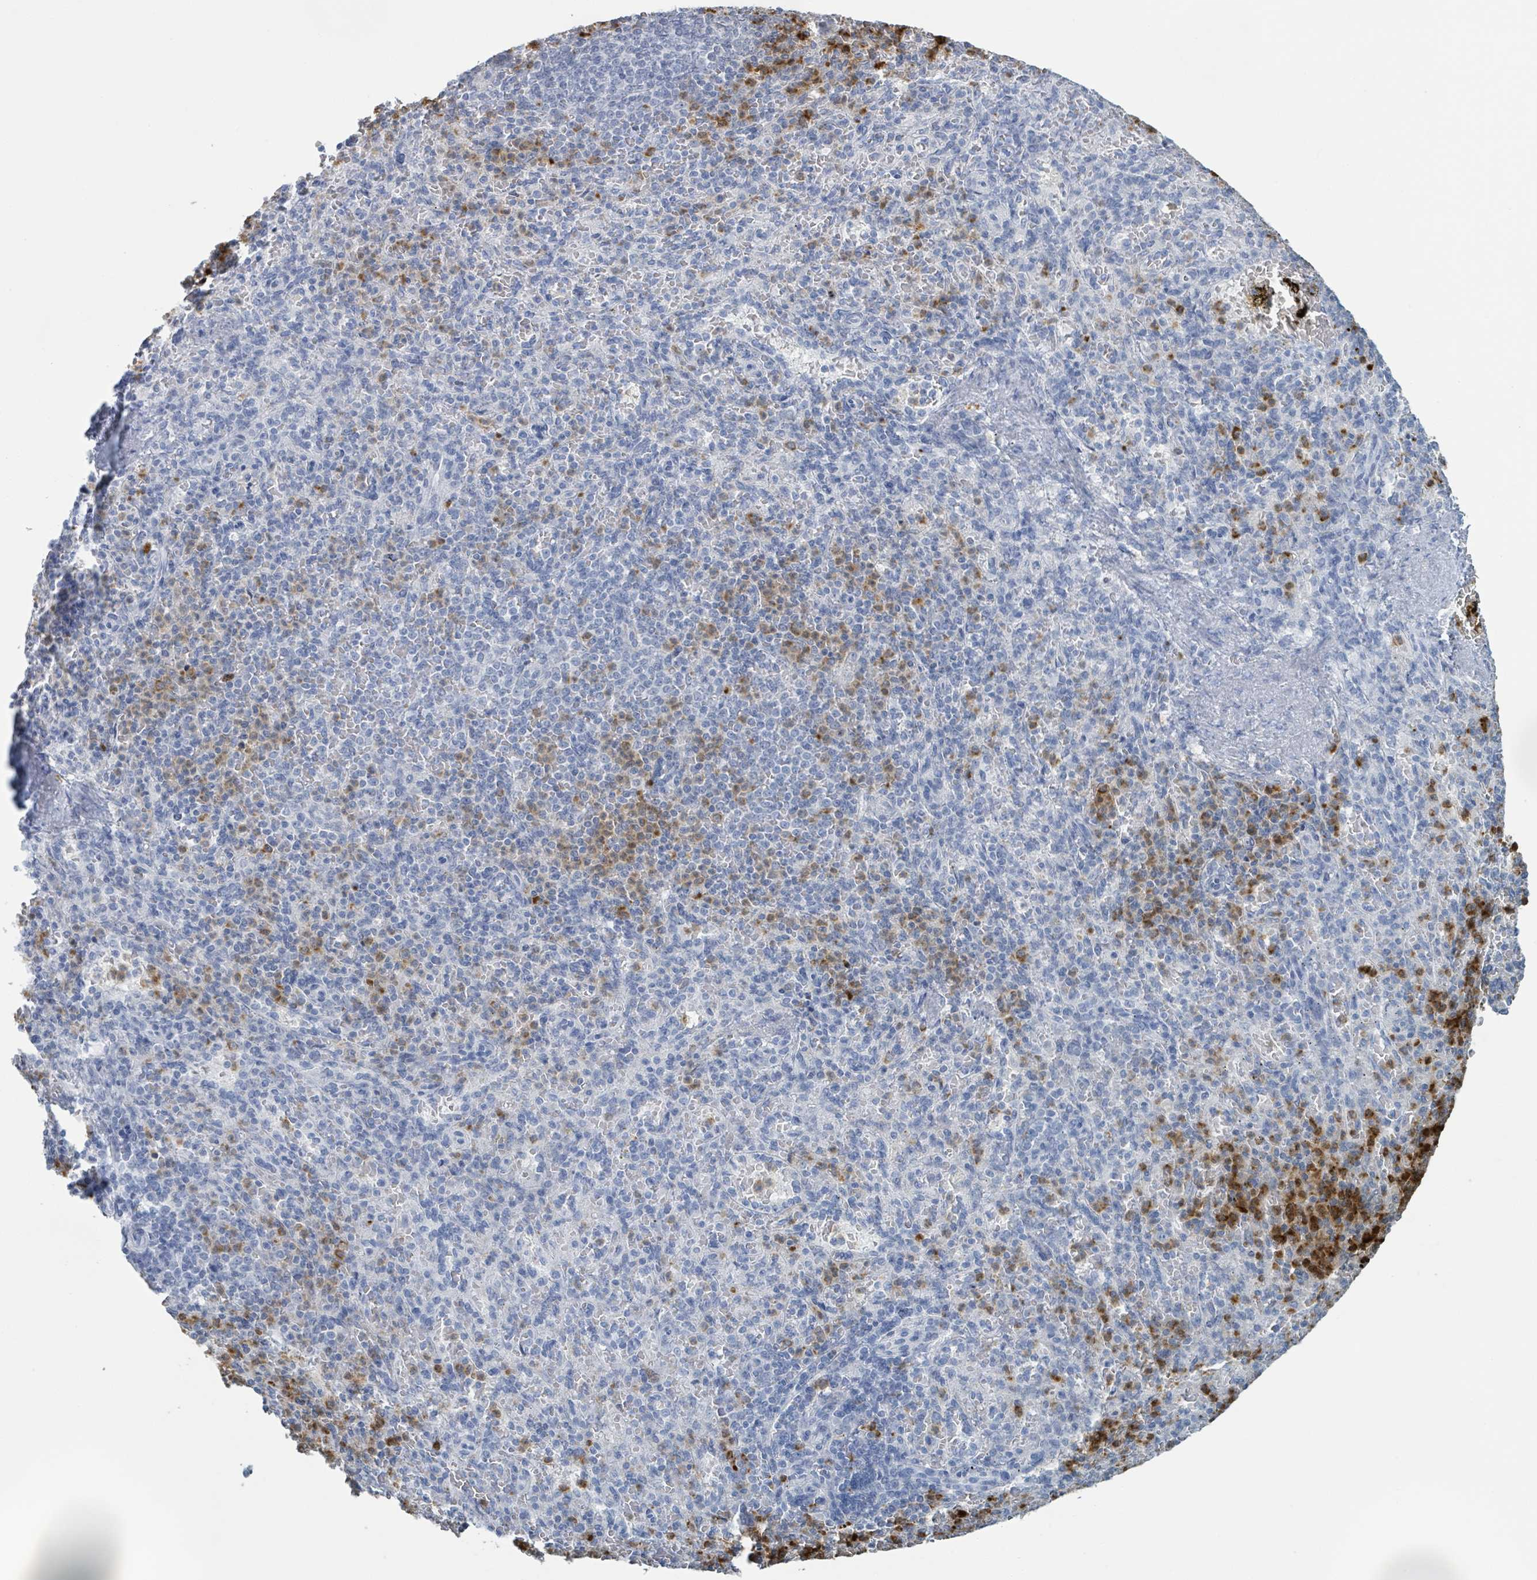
{"staining": {"intensity": "strong", "quantity": "<25%", "location": "cytoplasmic/membranous"}, "tissue": "spleen", "cell_type": "Cells in red pulp", "image_type": "normal", "snomed": [{"axis": "morphology", "description": "Normal tissue, NOS"}, {"axis": "topography", "description": "Spleen"}], "caption": "Protein expression analysis of benign human spleen reveals strong cytoplasmic/membranous positivity in about <25% of cells in red pulp.", "gene": "DEFA4", "patient": {"sex": "female", "age": 74}}